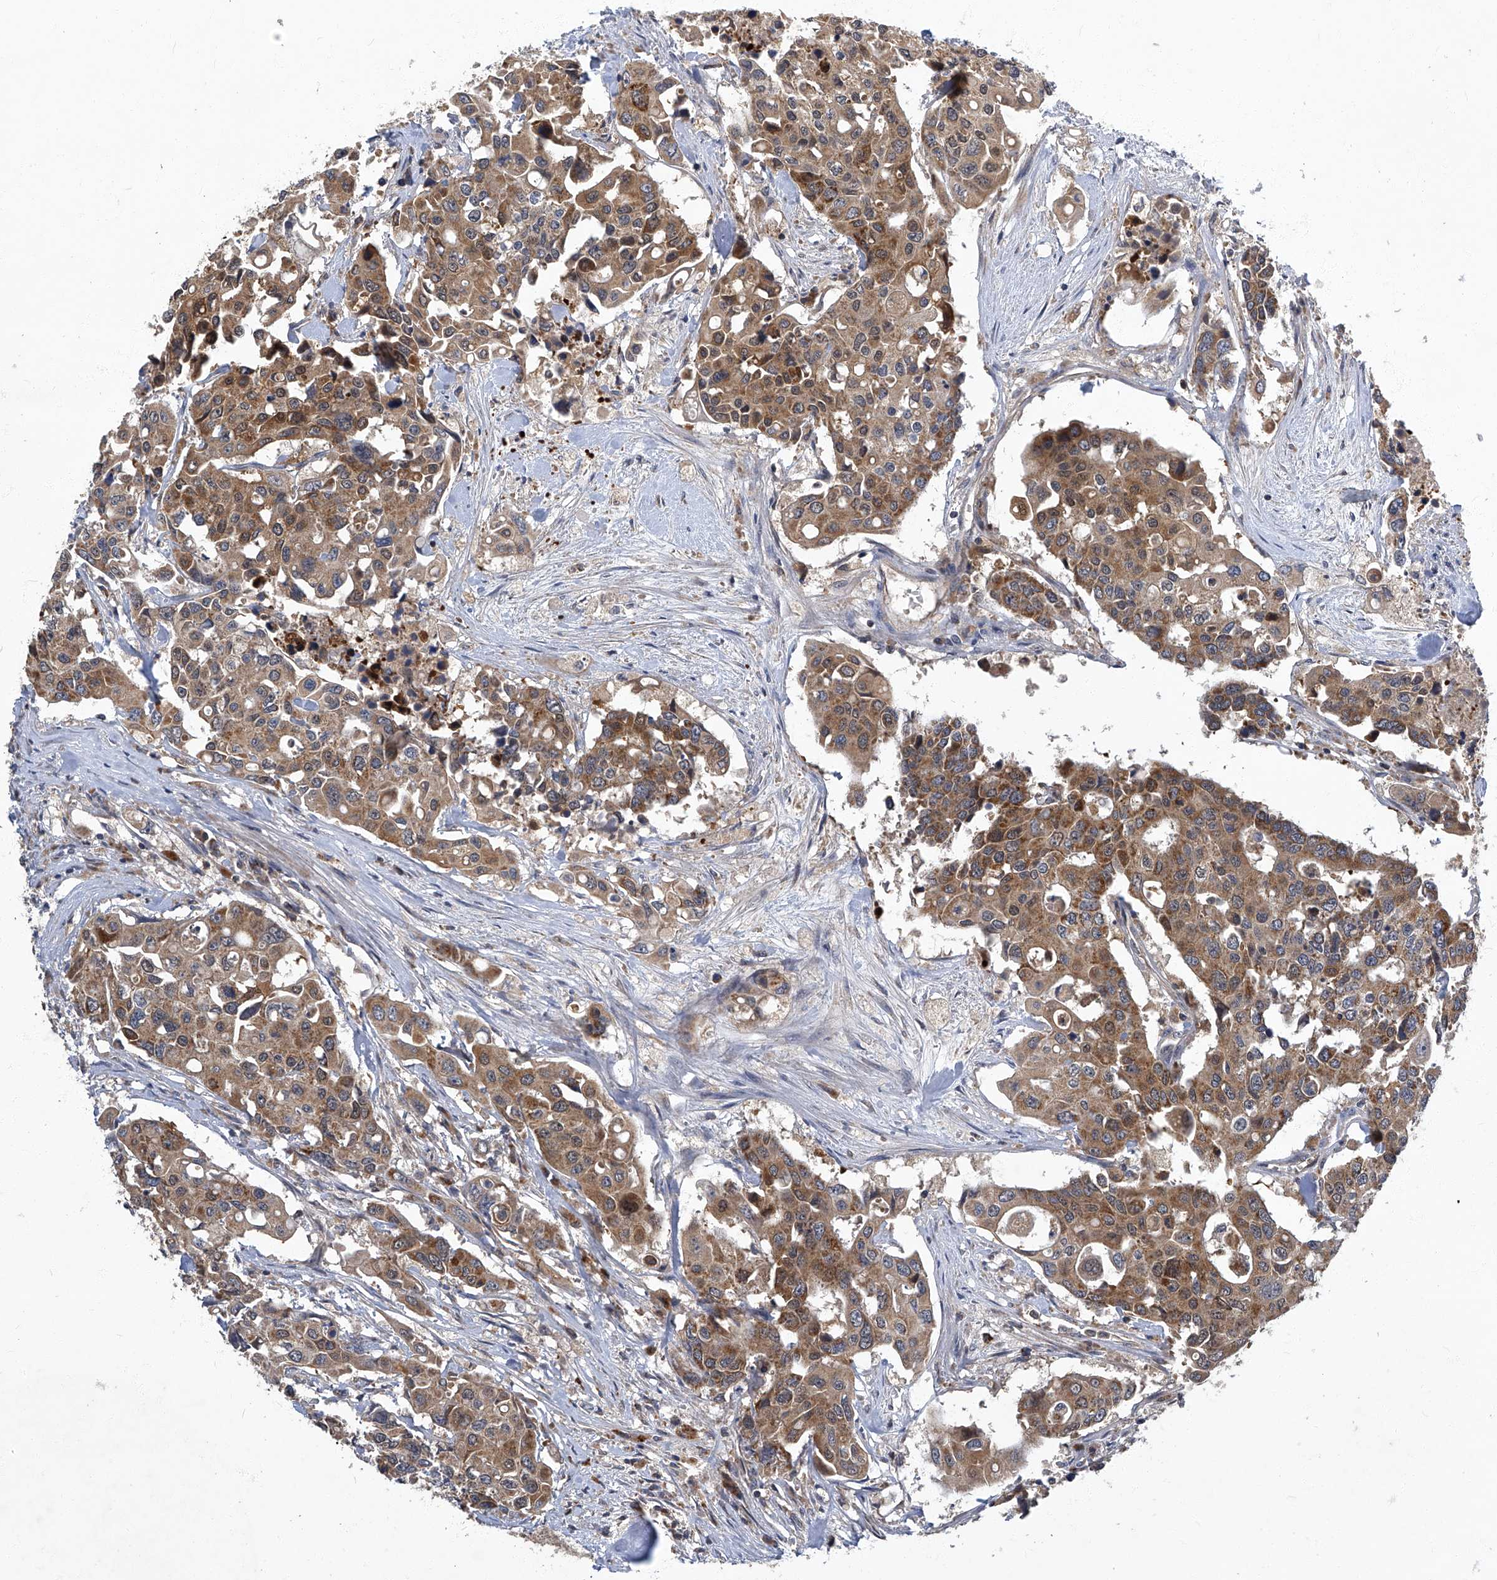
{"staining": {"intensity": "moderate", "quantity": ">75%", "location": "cytoplasmic/membranous"}, "tissue": "colorectal cancer", "cell_type": "Tumor cells", "image_type": "cancer", "snomed": [{"axis": "morphology", "description": "Adenocarcinoma, NOS"}, {"axis": "topography", "description": "Colon"}], "caption": "Tumor cells show moderate cytoplasmic/membranous positivity in about >75% of cells in adenocarcinoma (colorectal).", "gene": "TNFRSF13B", "patient": {"sex": "male", "age": 77}}